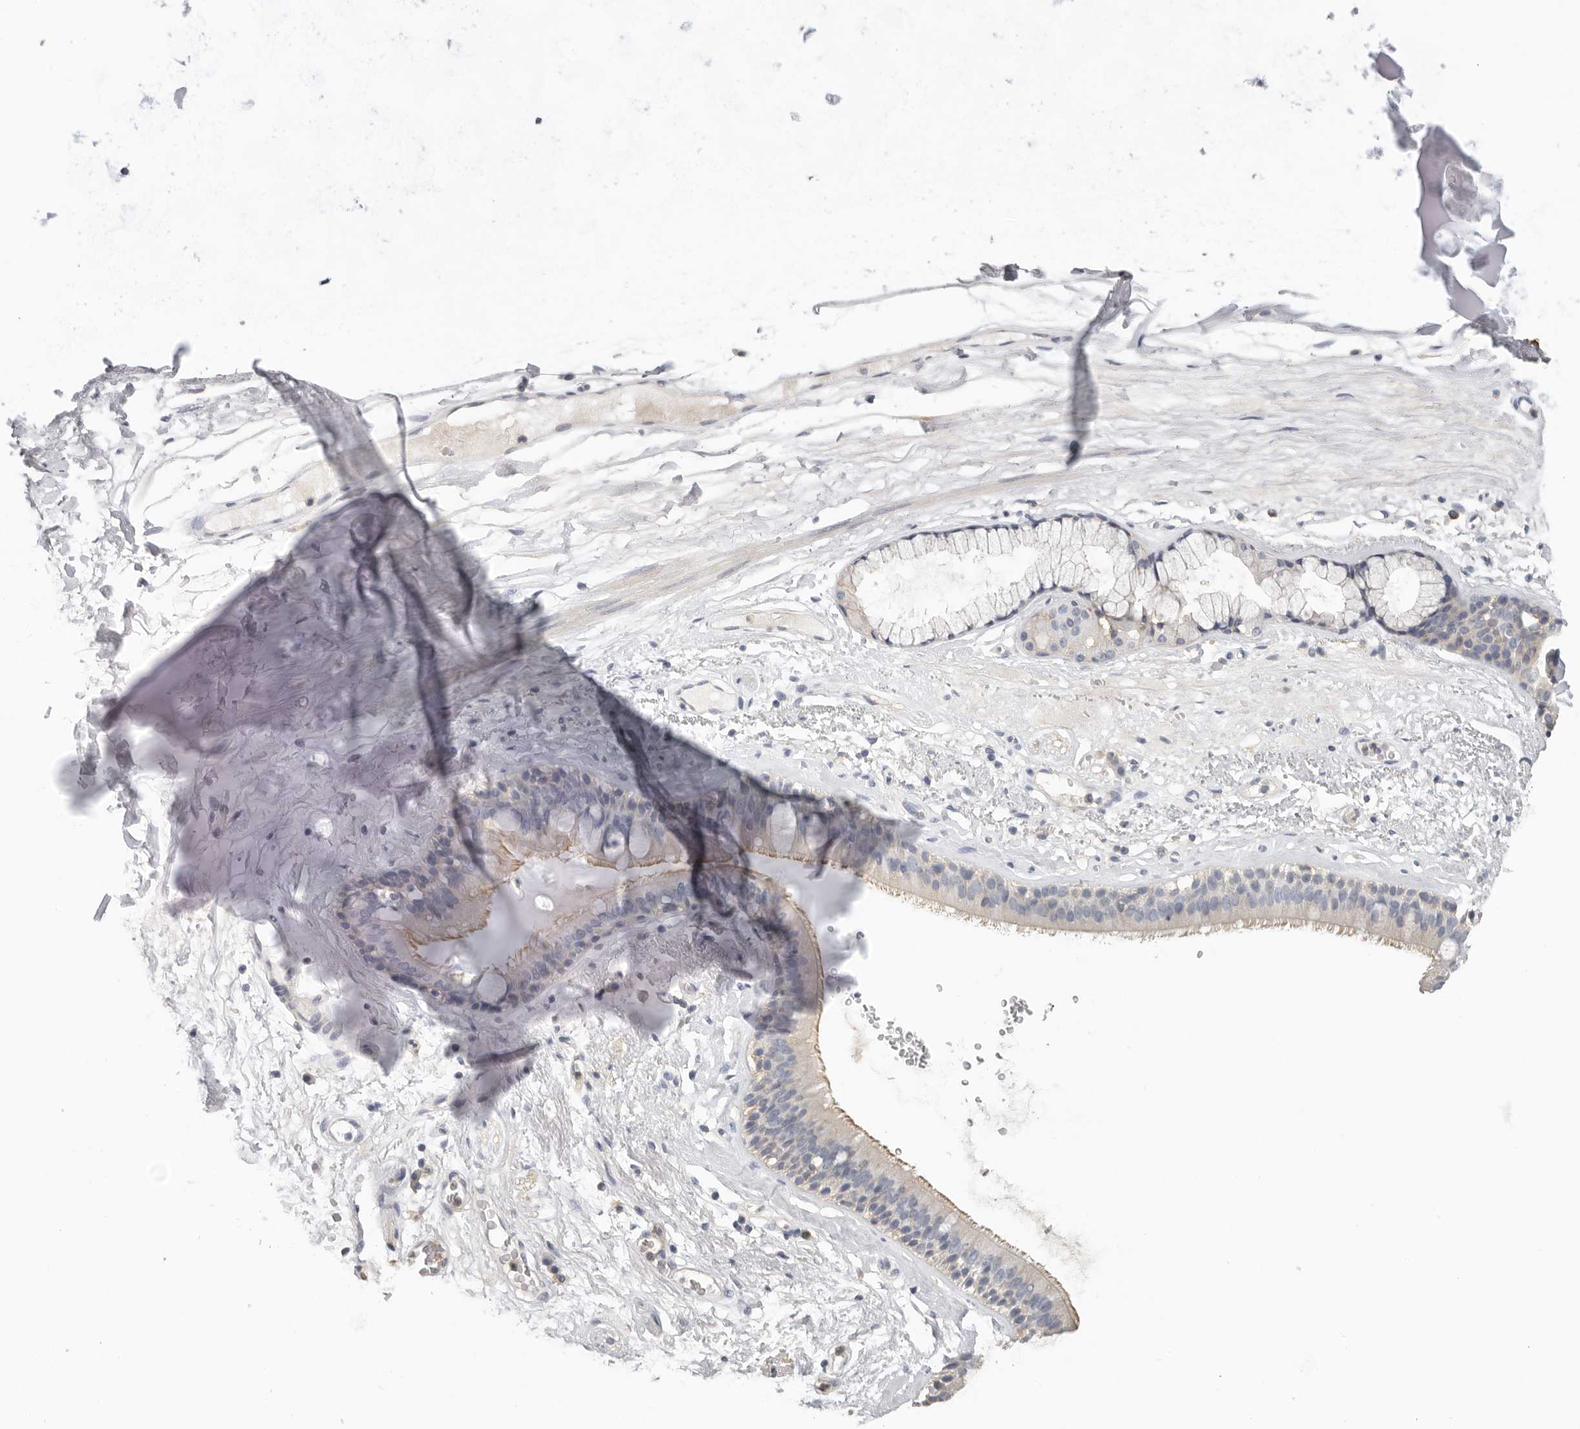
{"staining": {"intensity": "negative", "quantity": "none", "location": "none"}, "tissue": "adipose tissue", "cell_type": "Adipocytes", "image_type": "normal", "snomed": [{"axis": "morphology", "description": "Normal tissue, NOS"}, {"axis": "topography", "description": "Cartilage tissue"}], "caption": "Immunohistochemical staining of benign adipose tissue exhibits no significant staining in adipocytes. The staining is performed using DAB (3,3'-diaminobenzidine) brown chromogen with nuclei counter-stained in using hematoxylin.", "gene": "WDTC1", "patient": {"sex": "female", "age": 63}}